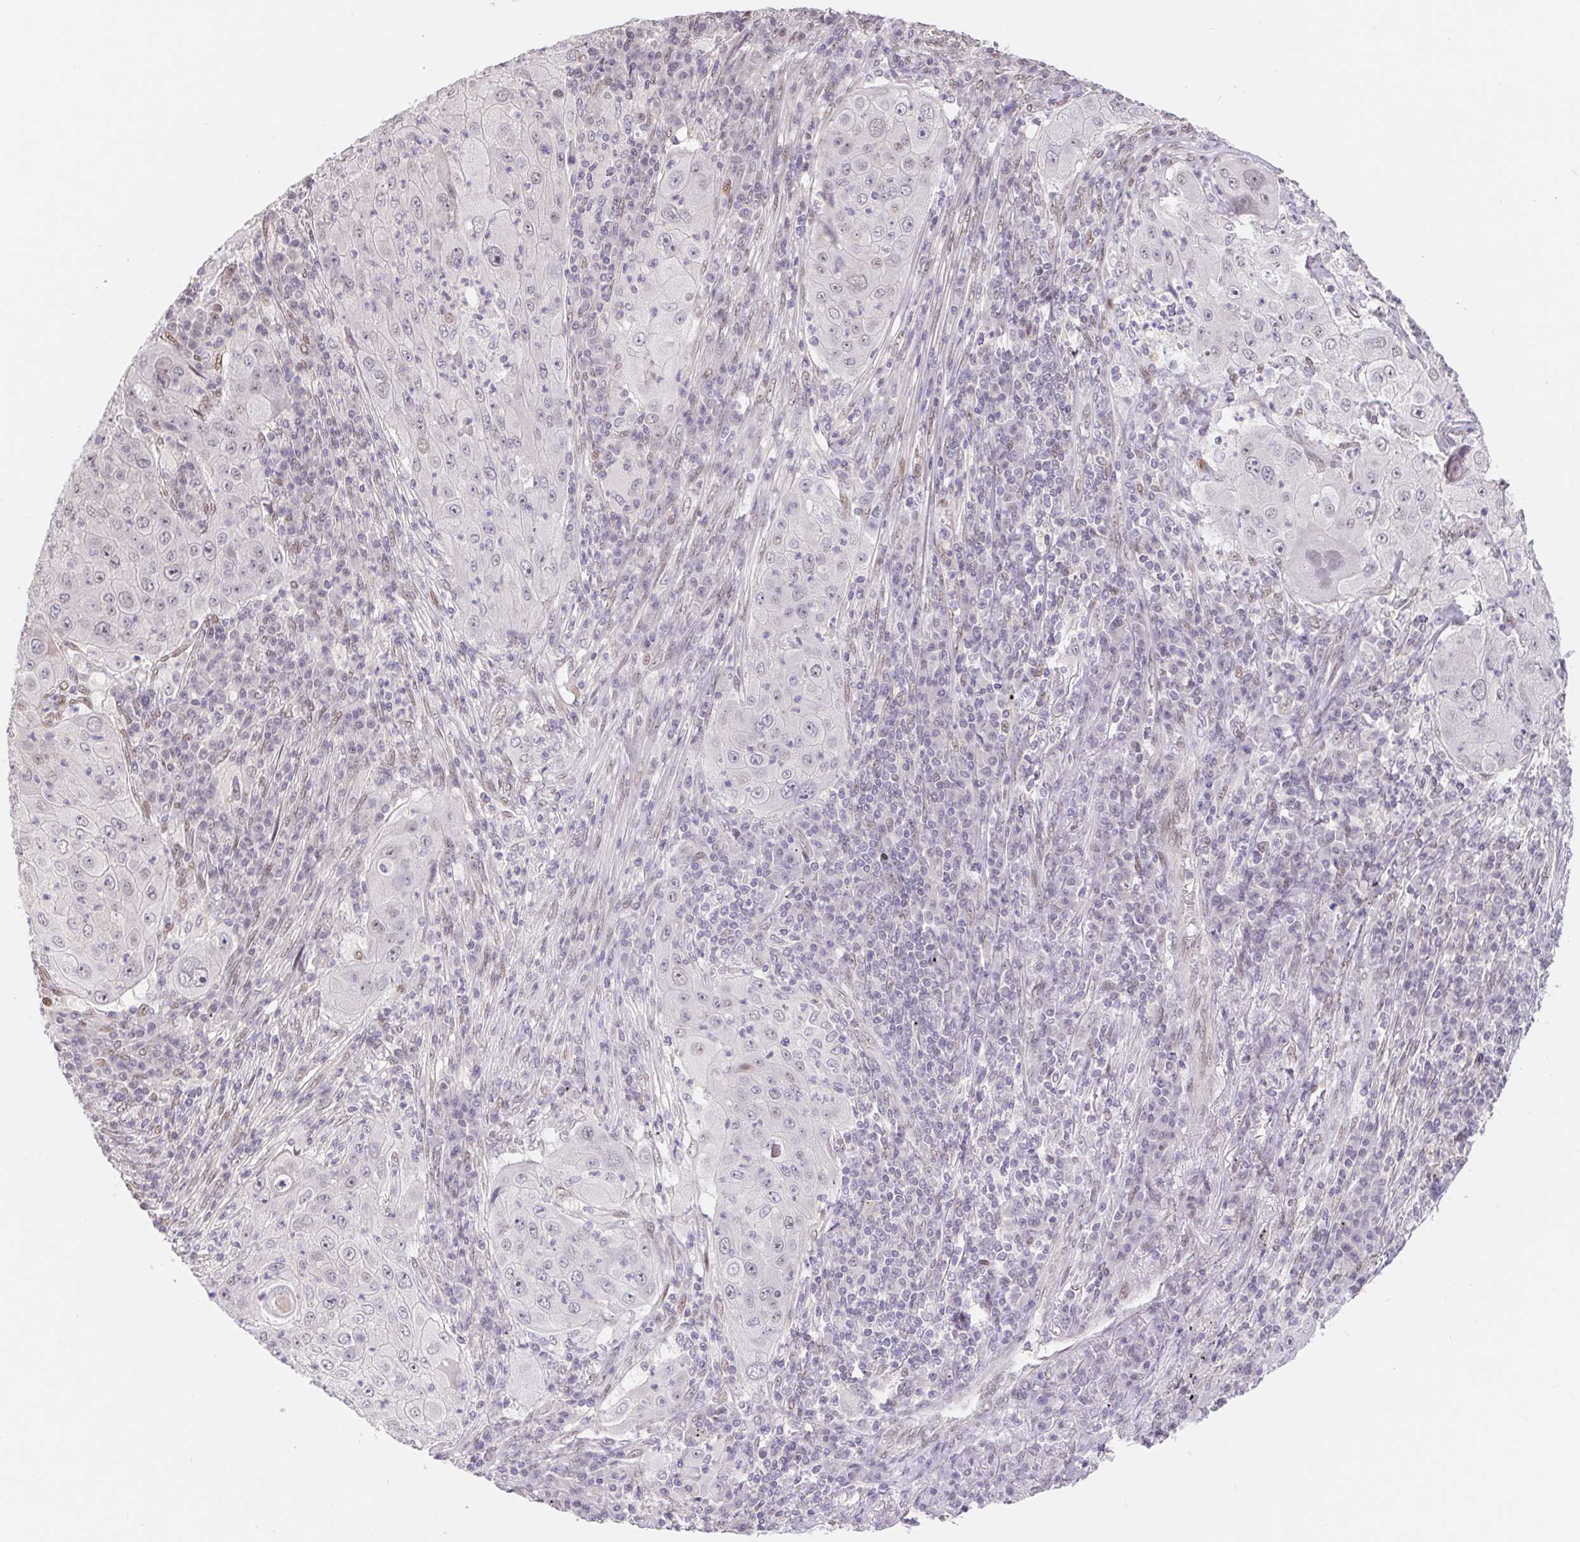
{"staining": {"intensity": "negative", "quantity": "none", "location": "none"}, "tissue": "lung cancer", "cell_type": "Tumor cells", "image_type": "cancer", "snomed": [{"axis": "morphology", "description": "Squamous cell carcinoma, NOS"}, {"axis": "topography", "description": "Lung"}], "caption": "DAB immunohistochemical staining of lung squamous cell carcinoma demonstrates no significant staining in tumor cells. (IHC, brightfield microscopy, high magnification).", "gene": "CAND1", "patient": {"sex": "female", "age": 59}}